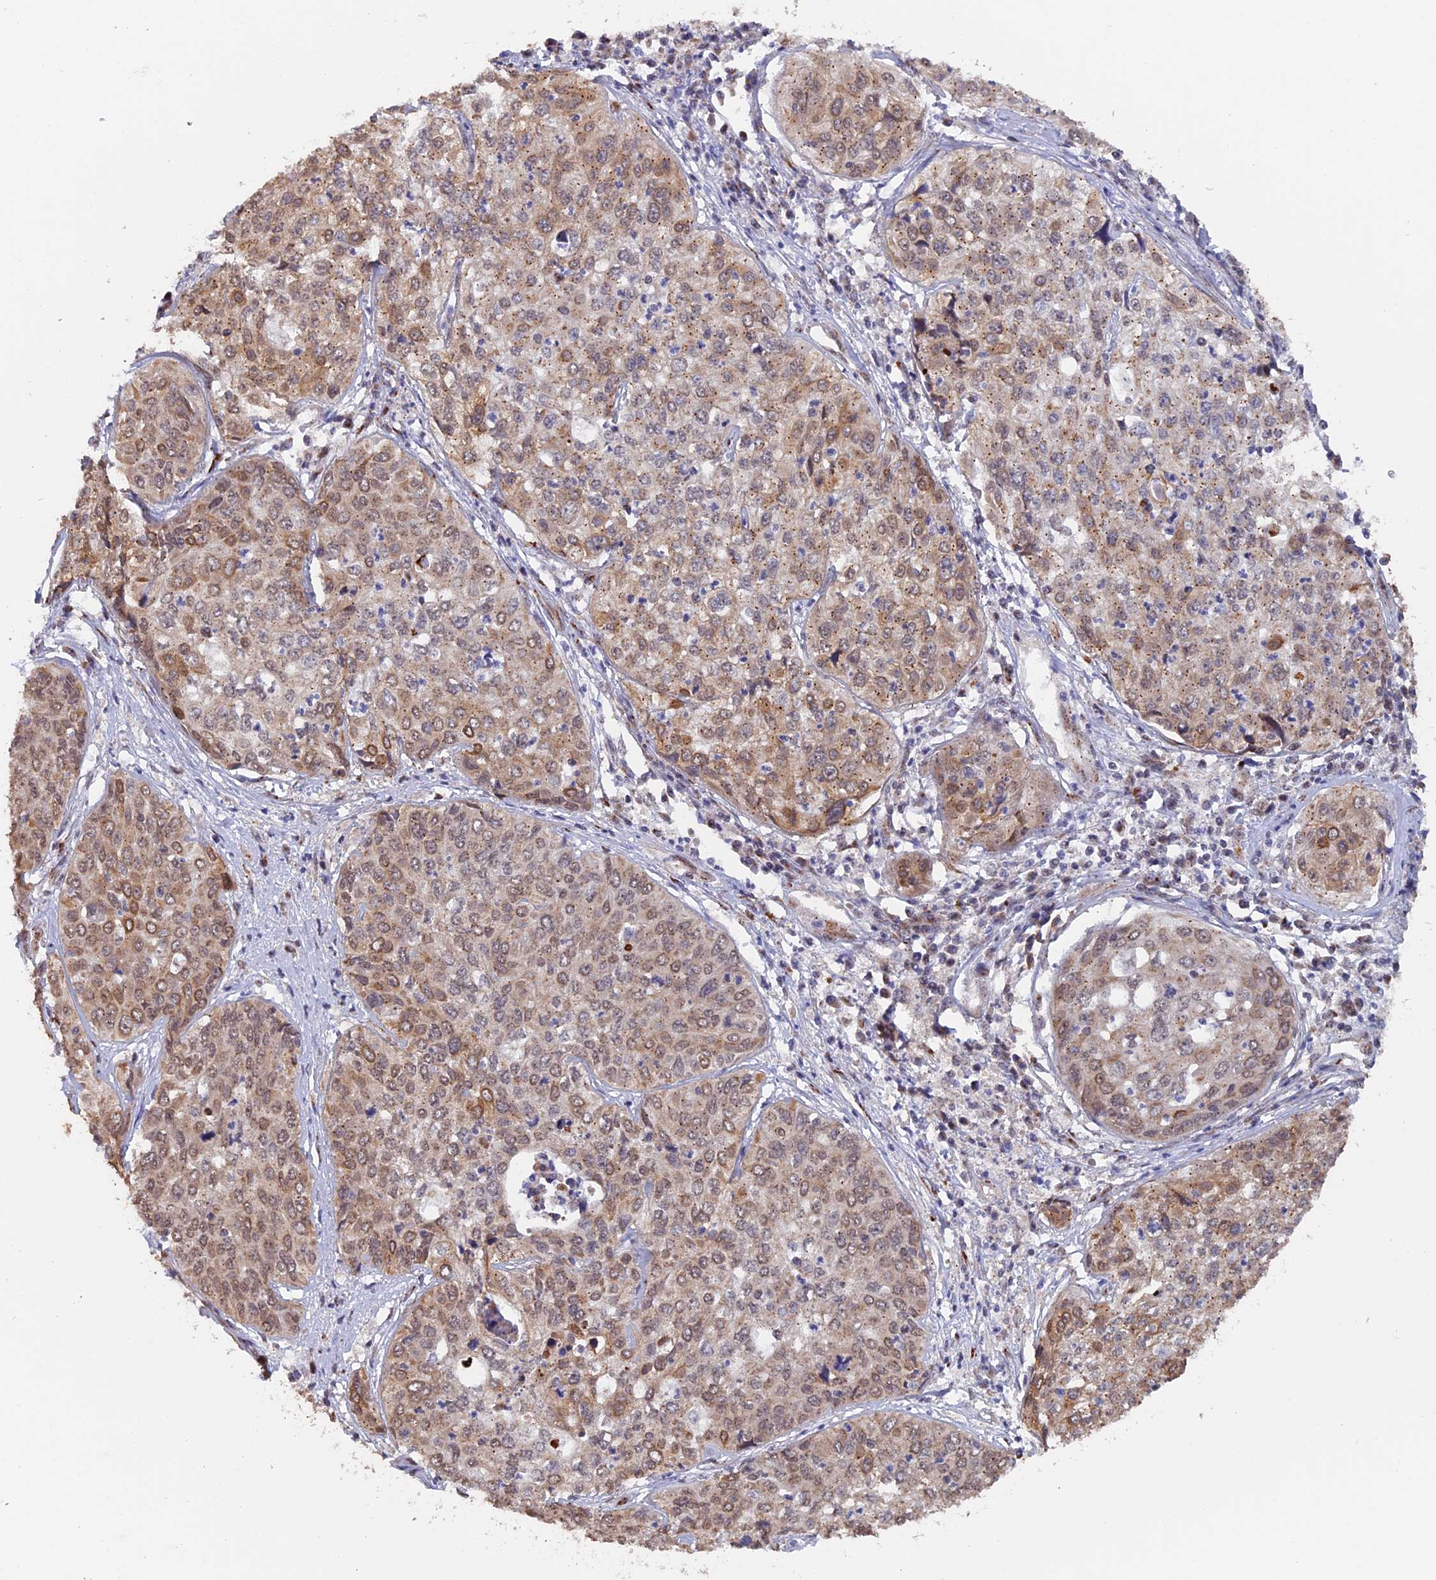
{"staining": {"intensity": "moderate", "quantity": ">75%", "location": "cytoplasmic/membranous,nuclear"}, "tissue": "cervical cancer", "cell_type": "Tumor cells", "image_type": "cancer", "snomed": [{"axis": "morphology", "description": "Squamous cell carcinoma, NOS"}, {"axis": "topography", "description": "Cervix"}], "caption": "Immunohistochemical staining of human cervical cancer displays medium levels of moderate cytoplasmic/membranous and nuclear protein positivity in approximately >75% of tumor cells.", "gene": "PIGQ", "patient": {"sex": "female", "age": 31}}